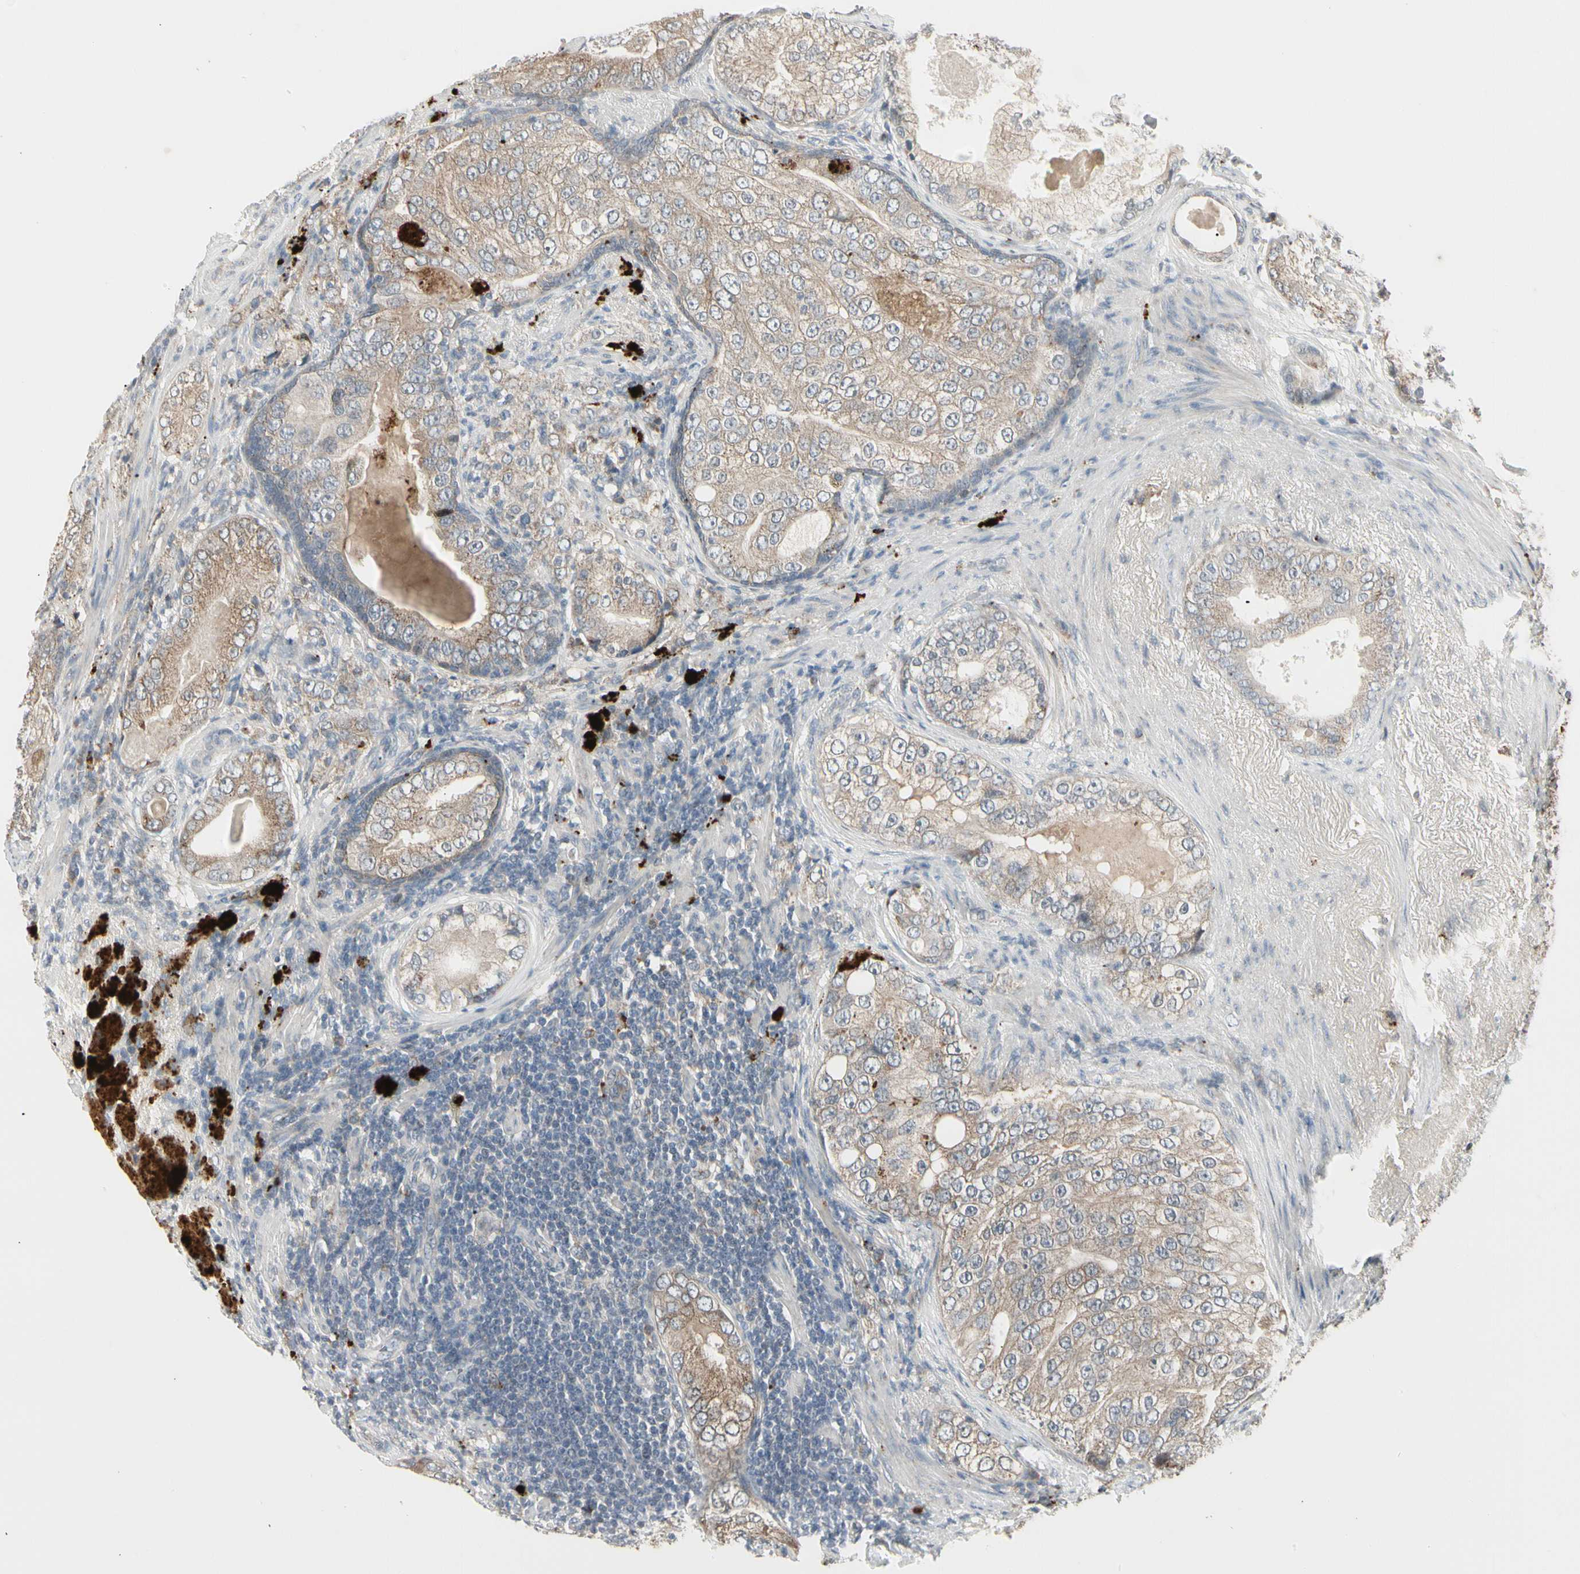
{"staining": {"intensity": "weak", "quantity": ">75%", "location": "cytoplasmic/membranous"}, "tissue": "prostate cancer", "cell_type": "Tumor cells", "image_type": "cancer", "snomed": [{"axis": "morphology", "description": "Adenocarcinoma, High grade"}, {"axis": "topography", "description": "Prostate"}], "caption": "Prostate adenocarcinoma (high-grade) tissue exhibits weak cytoplasmic/membranous staining in about >75% of tumor cells, visualized by immunohistochemistry. The protein is shown in brown color, while the nuclei are stained blue.", "gene": "GRN", "patient": {"sex": "male", "age": 66}}